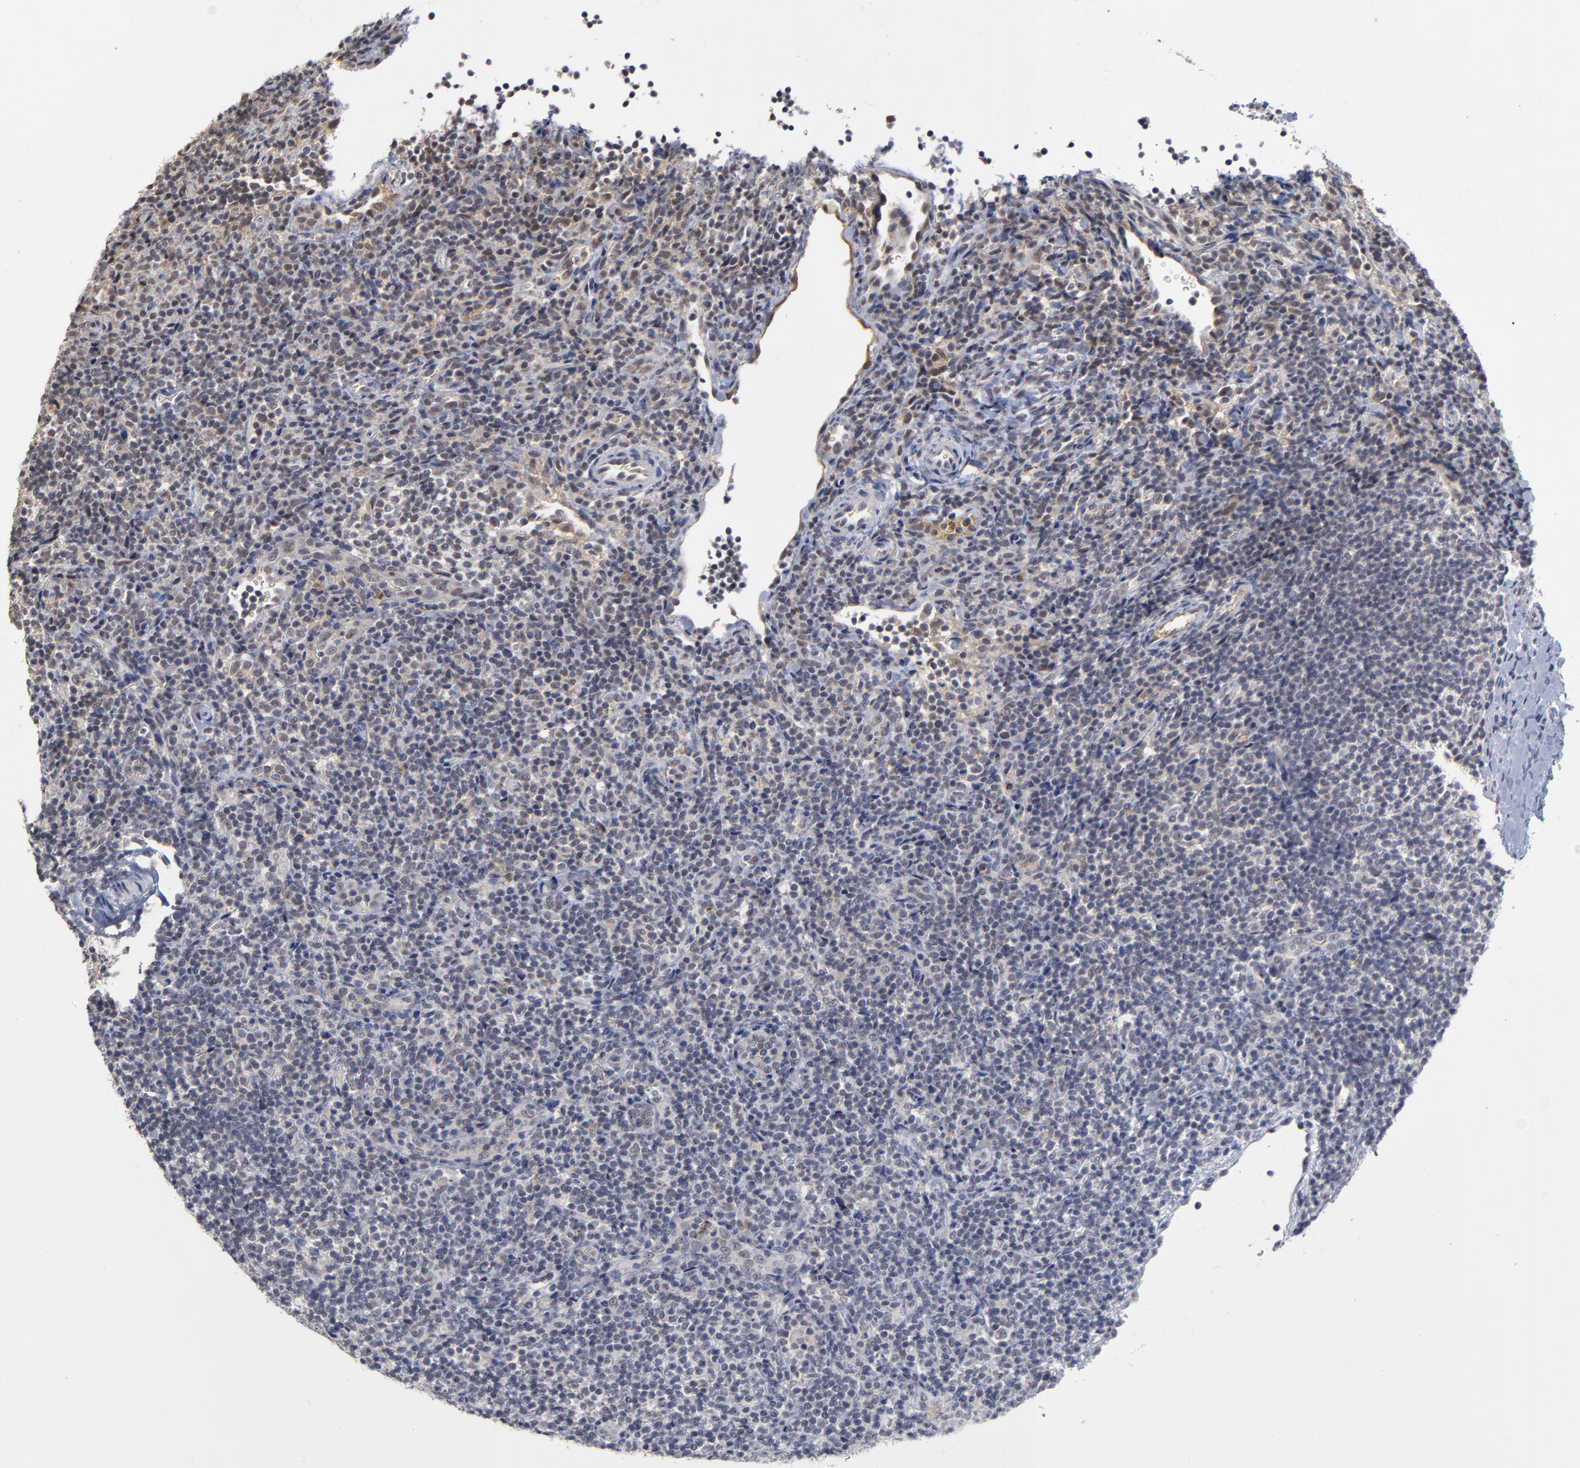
{"staining": {"intensity": "weak", "quantity": "25%-75%", "location": "cytoplasmic/membranous,nuclear"}, "tissue": "lymphoma", "cell_type": "Tumor cells", "image_type": "cancer", "snomed": [{"axis": "morphology", "description": "Malignant lymphoma, non-Hodgkin's type, Low grade"}, {"axis": "topography", "description": "Lymph node"}], "caption": "Tumor cells show weak cytoplasmic/membranous and nuclear positivity in approximately 25%-75% of cells in low-grade malignant lymphoma, non-Hodgkin's type.", "gene": "WSB1", "patient": {"sex": "female", "age": 76}}